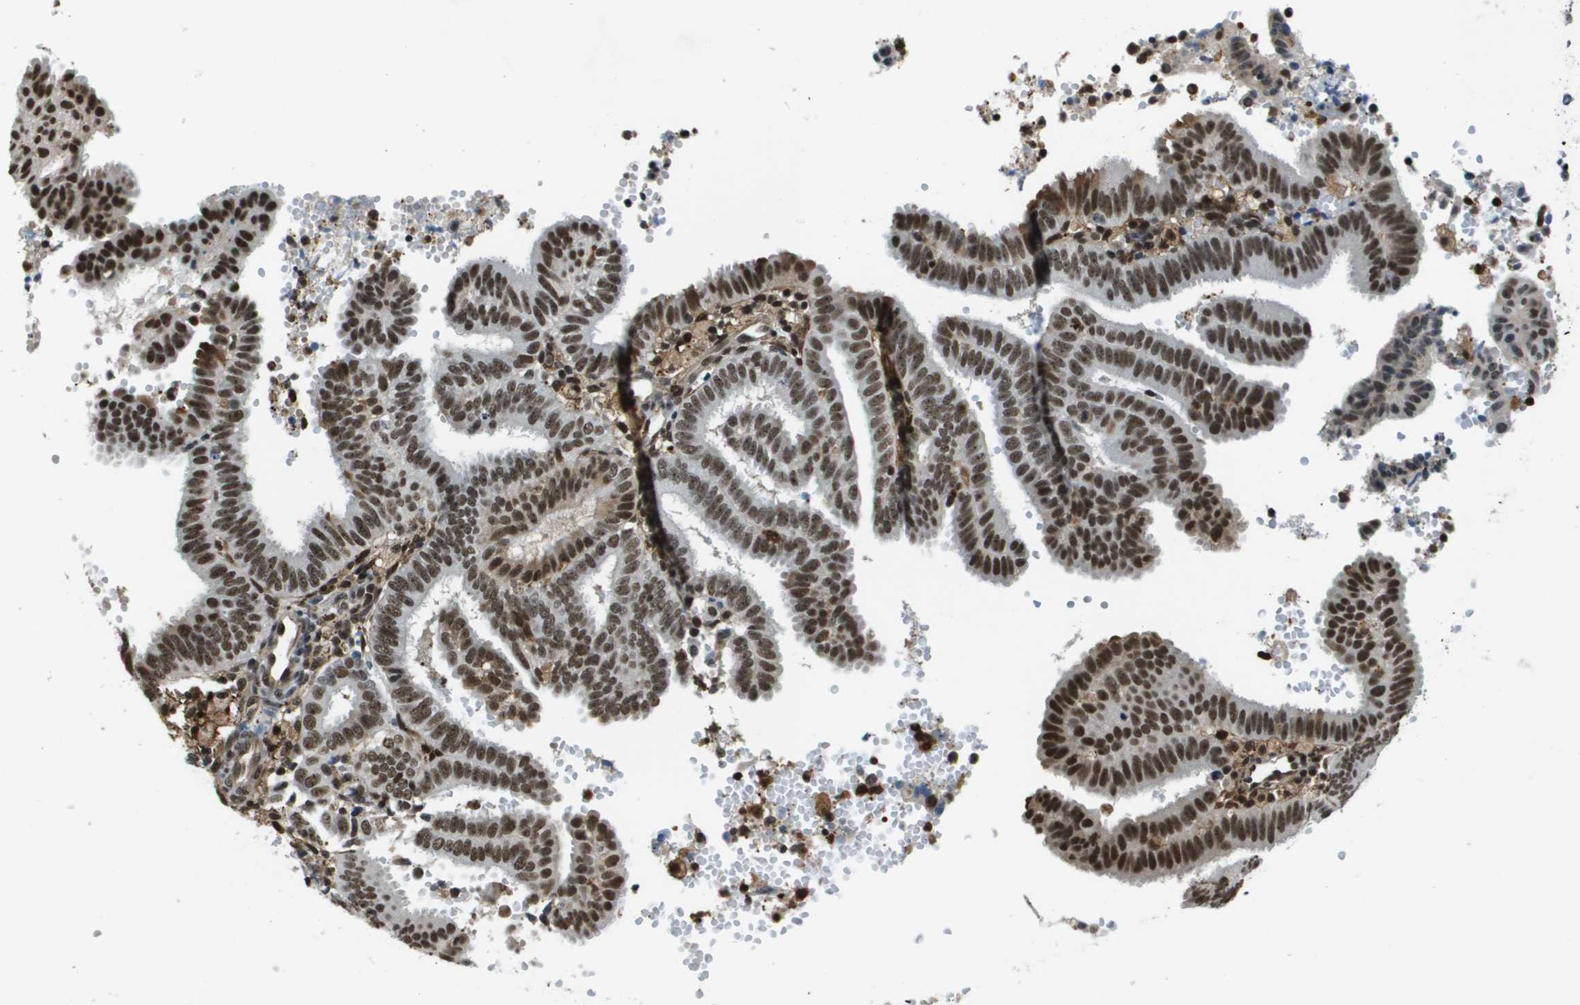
{"staining": {"intensity": "strong", "quantity": ">75%", "location": "nuclear"}, "tissue": "endometrial cancer", "cell_type": "Tumor cells", "image_type": "cancer", "snomed": [{"axis": "morphology", "description": "Adenocarcinoma, NOS"}, {"axis": "topography", "description": "Endometrium"}], "caption": "Immunohistochemical staining of human endometrial cancer shows high levels of strong nuclear protein positivity in about >75% of tumor cells.", "gene": "EP400", "patient": {"sex": "female", "age": 58}}